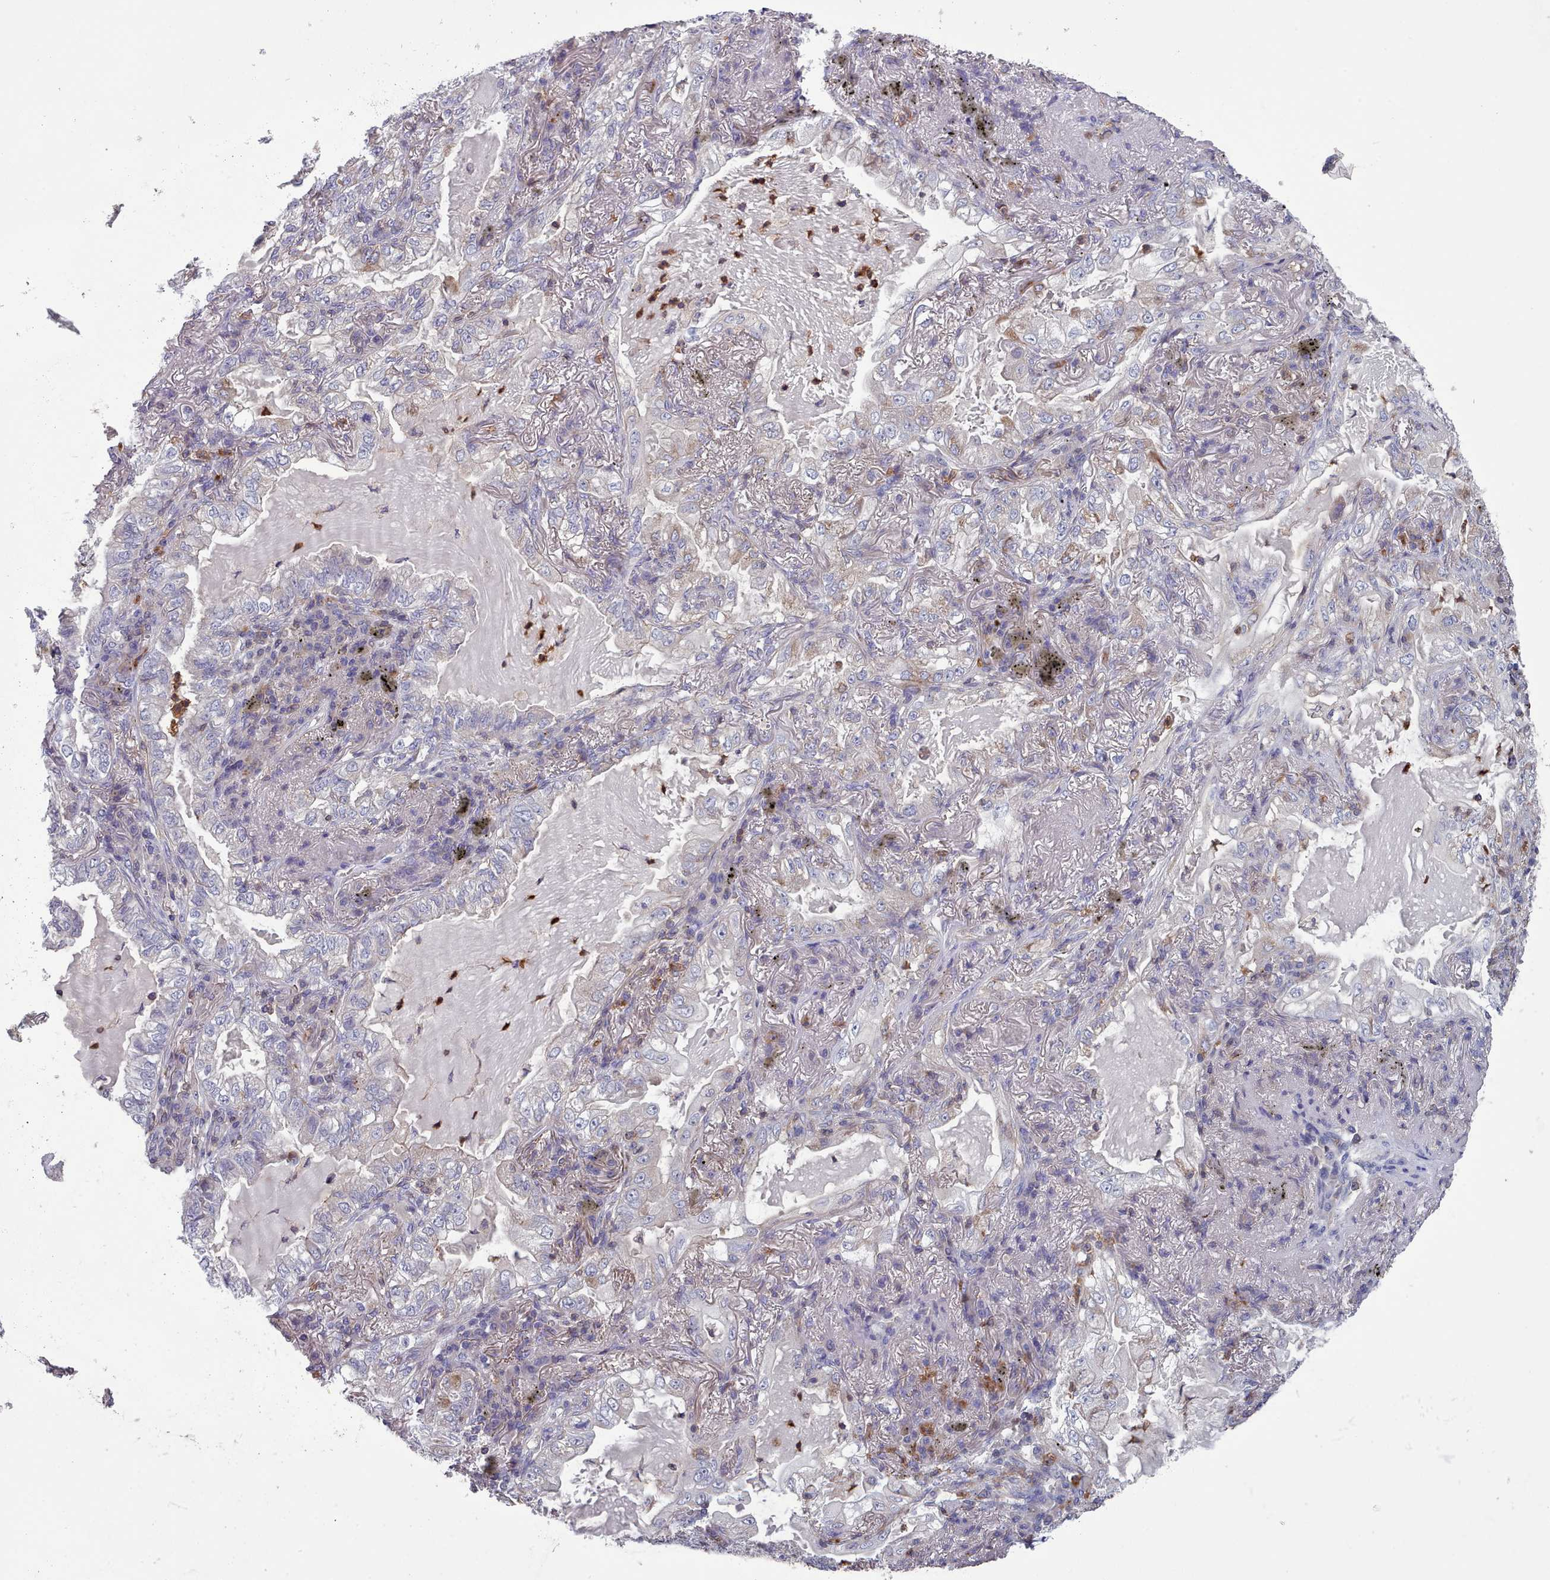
{"staining": {"intensity": "negative", "quantity": "none", "location": "none"}, "tissue": "lung cancer", "cell_type": "Tumor cells", "image_type": "cancer", "snomed": [{"axis": "morphology", "description": "Adenocarcinoma, NOS"}, {"axis": "topography", "description": "Lung"}], "caption": "This is an immunohistochemistry histopathology image of human adenocarcinoma (lung). There is no expression in tumor cells.", "gene": "RAC2", "patient": {"sex": "female", "age": 73}}